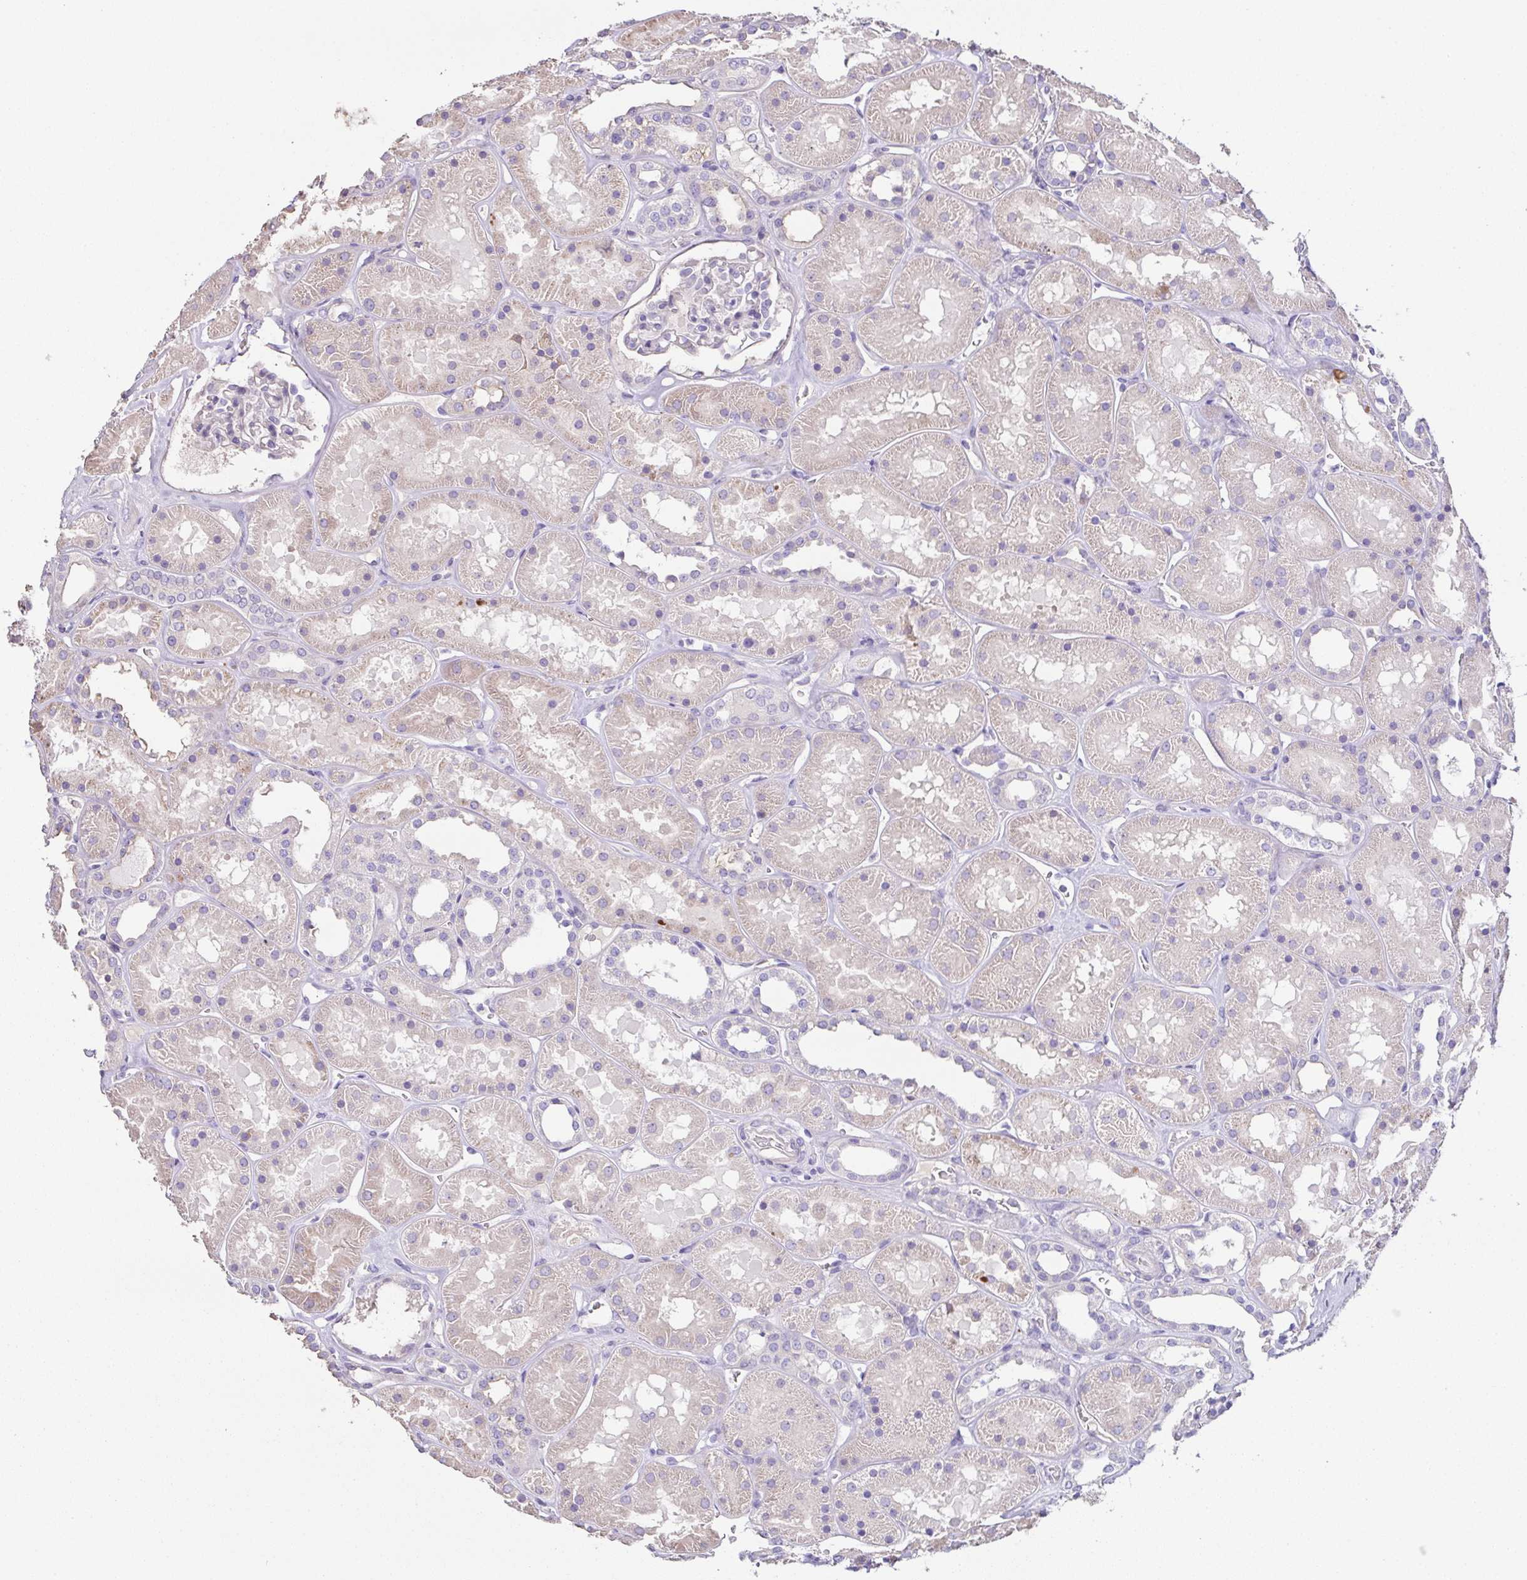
{"staining": {"intensity": "negative", "quantity": "none", "location": "none"}, "tissue": "kidney", "cell_type": "Cells in glomeruli", "image_type": "normal", "snomed": [{"axis": "morphology", "description": "Normal tissue, NOS"}, {"axis": "topography", "description": "Kidney"}], "caption": "Immunohistochemical staining of benign human kidney demonstrates no significant staining in cells in glomeruli.", "gene": "MARCO", "patient": {"sex": "female", "age": 41}}